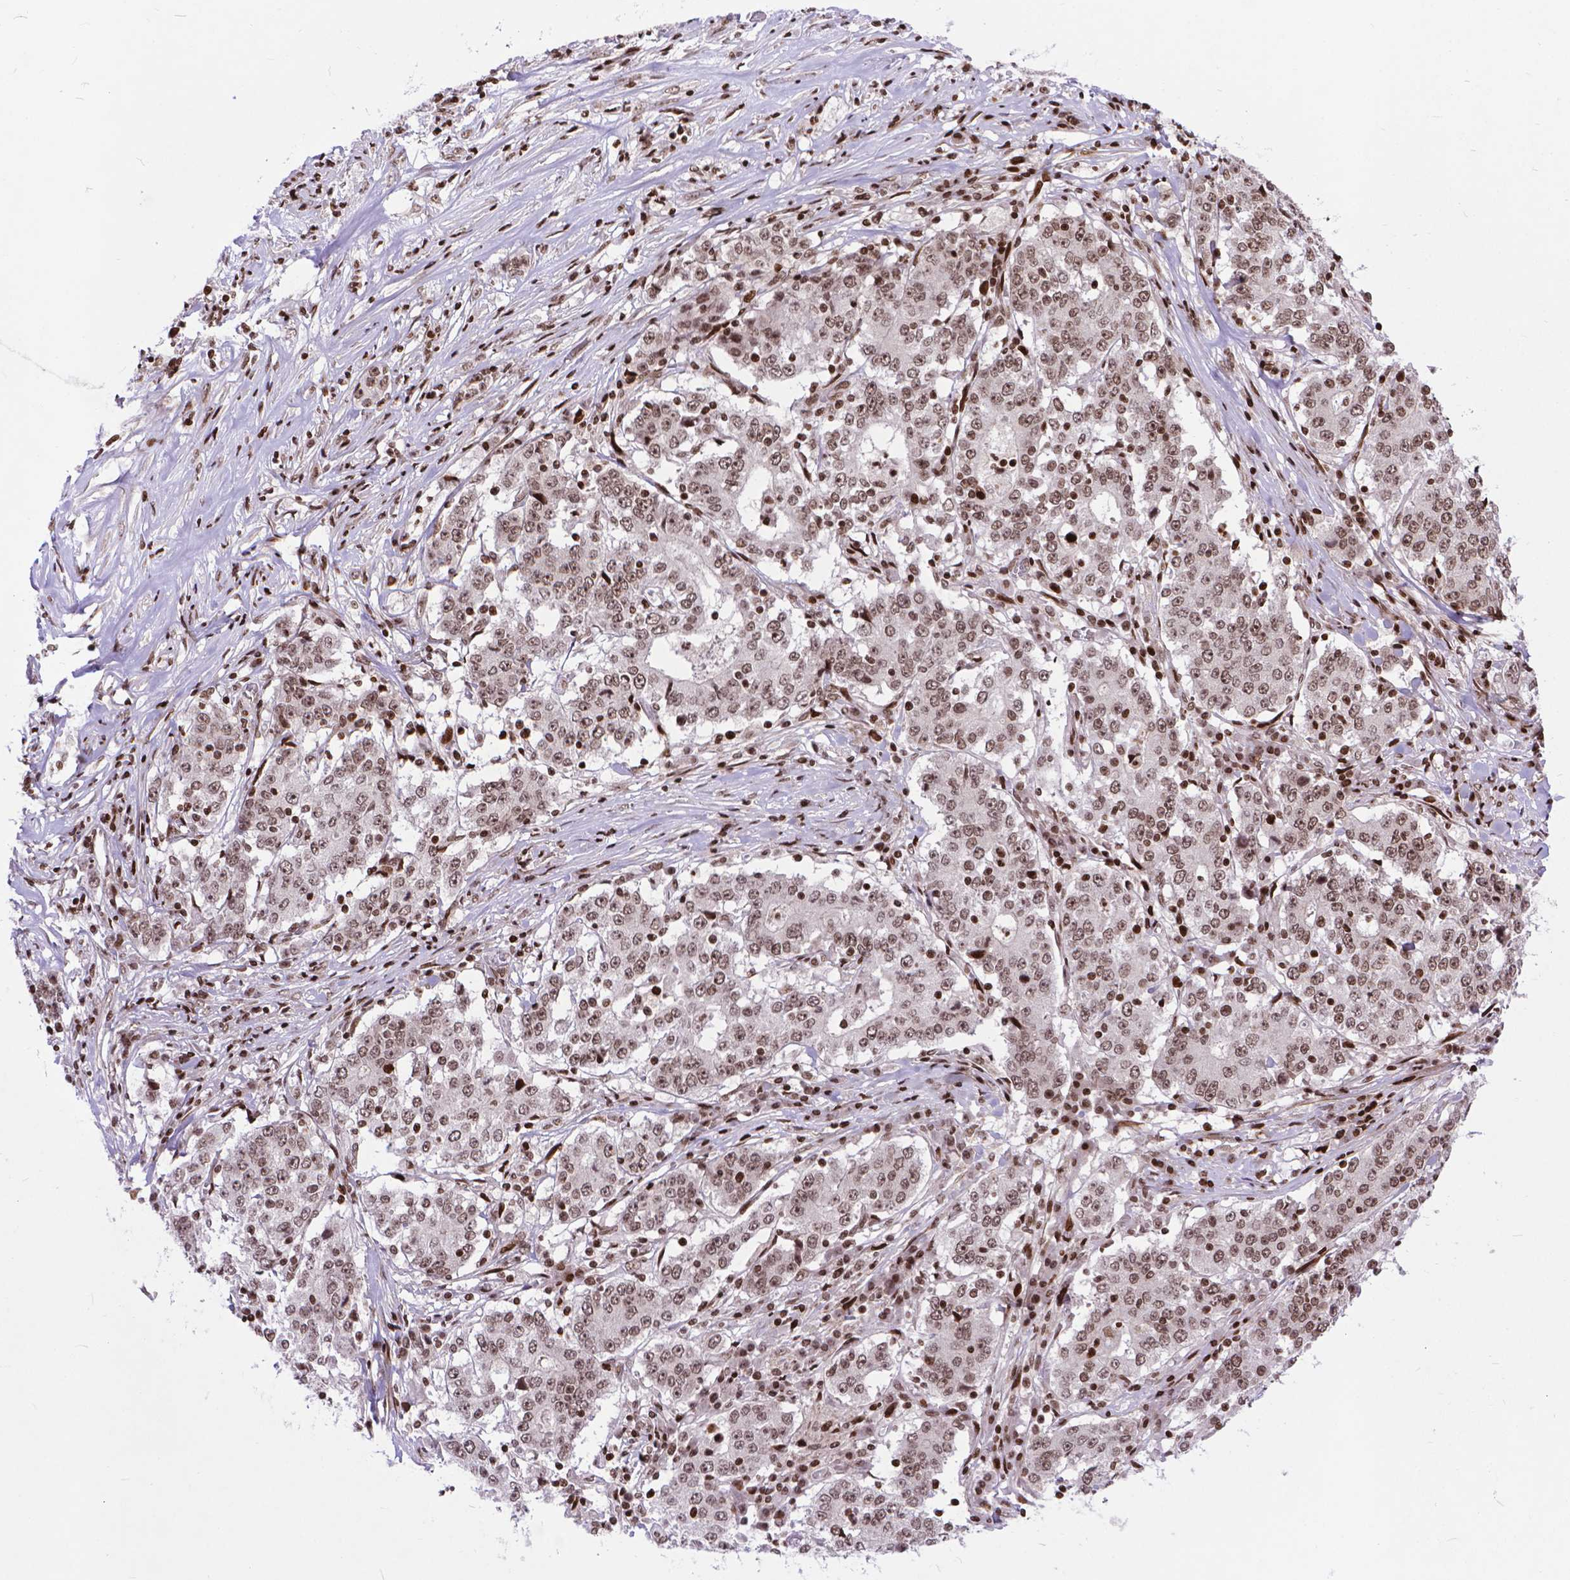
{"staining": {"intensity": "weak", "quantity": ">75%", "location": "nuclear"}, "tissue": "stomach cancer", "cell_type": "Tumor cells", "image_type": "cancer", "snomed": [{"axis": "morphology", "description": "Adenocarcinoma, NOS"}, {"axis": "topography", "description": "Stomach"}], "caption": "High-magnification brightfield microscopy of stomach cancer (adenocarcinoma) stained with DAB (3,3'-diaminobenzidine) (brown) and counterstained with hematoxylin (blue). tumor cells exhibit weak nuclear staining is seen in about>75% of cells. Ihc stains the protein of interest in brown and the nuclei are stained blue.", "gene": "AMER1", "patient": {"sex": "male", "age": 59}}